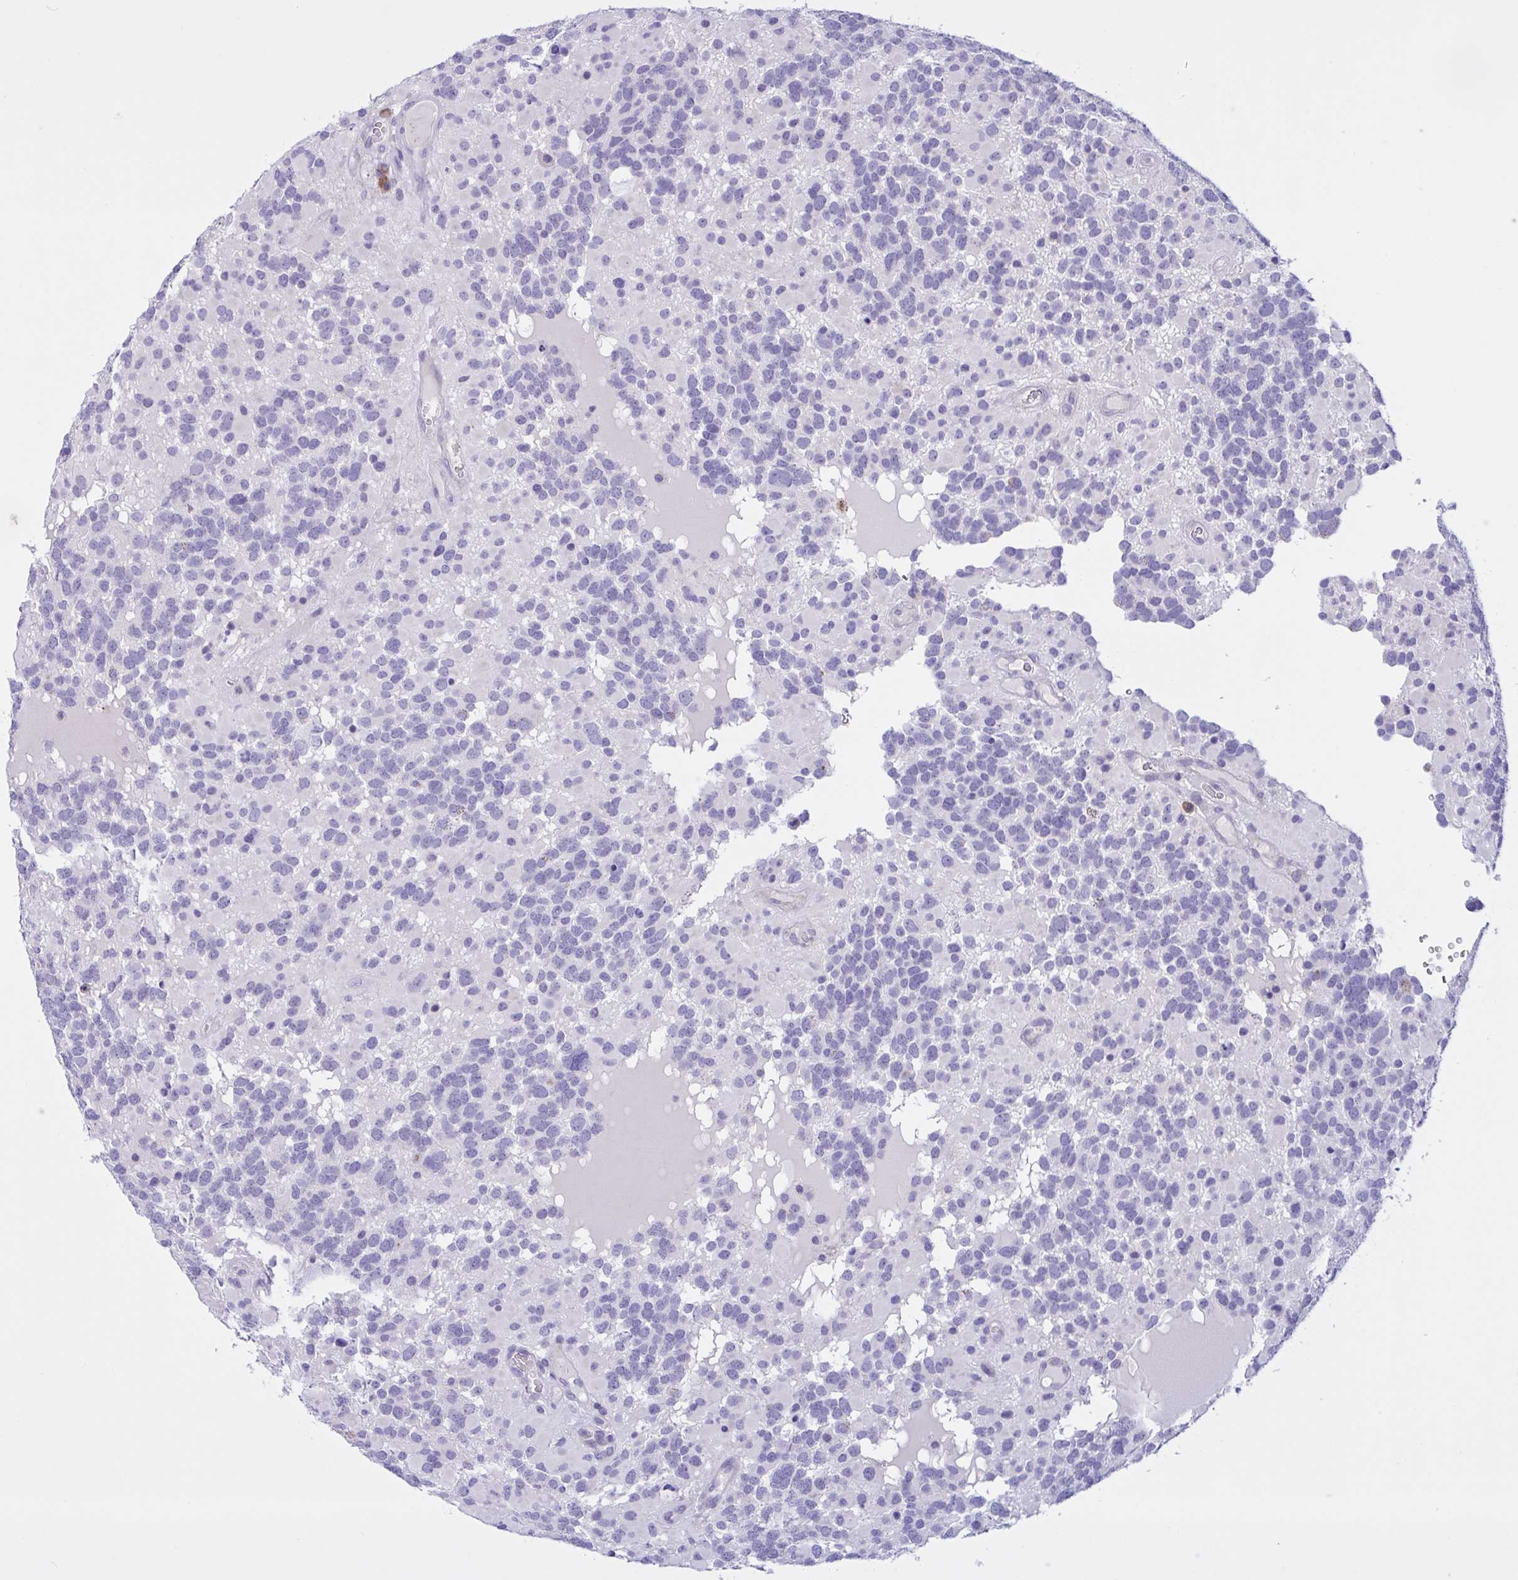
{"staining": {"intensity": "negative", "quantity": "none", "location": "none"}, "tissue": "glioma", "cell_type": "Tumor cells", "image_type": "cancer", "snomed": [{"axis": "morphology", "description": "Glioma, malignant, High grade"}, {"axis": "topography", "description": "Brain"}], "caption": "This micrograph is of malignant high-grade glioma stained with IHC to label a protein in brown with the nuclei are counter-stained blue. There is no positivity in tumor cells.", "gene": "FAM86B1", "patient": {"sex": "female", "age": 40}}